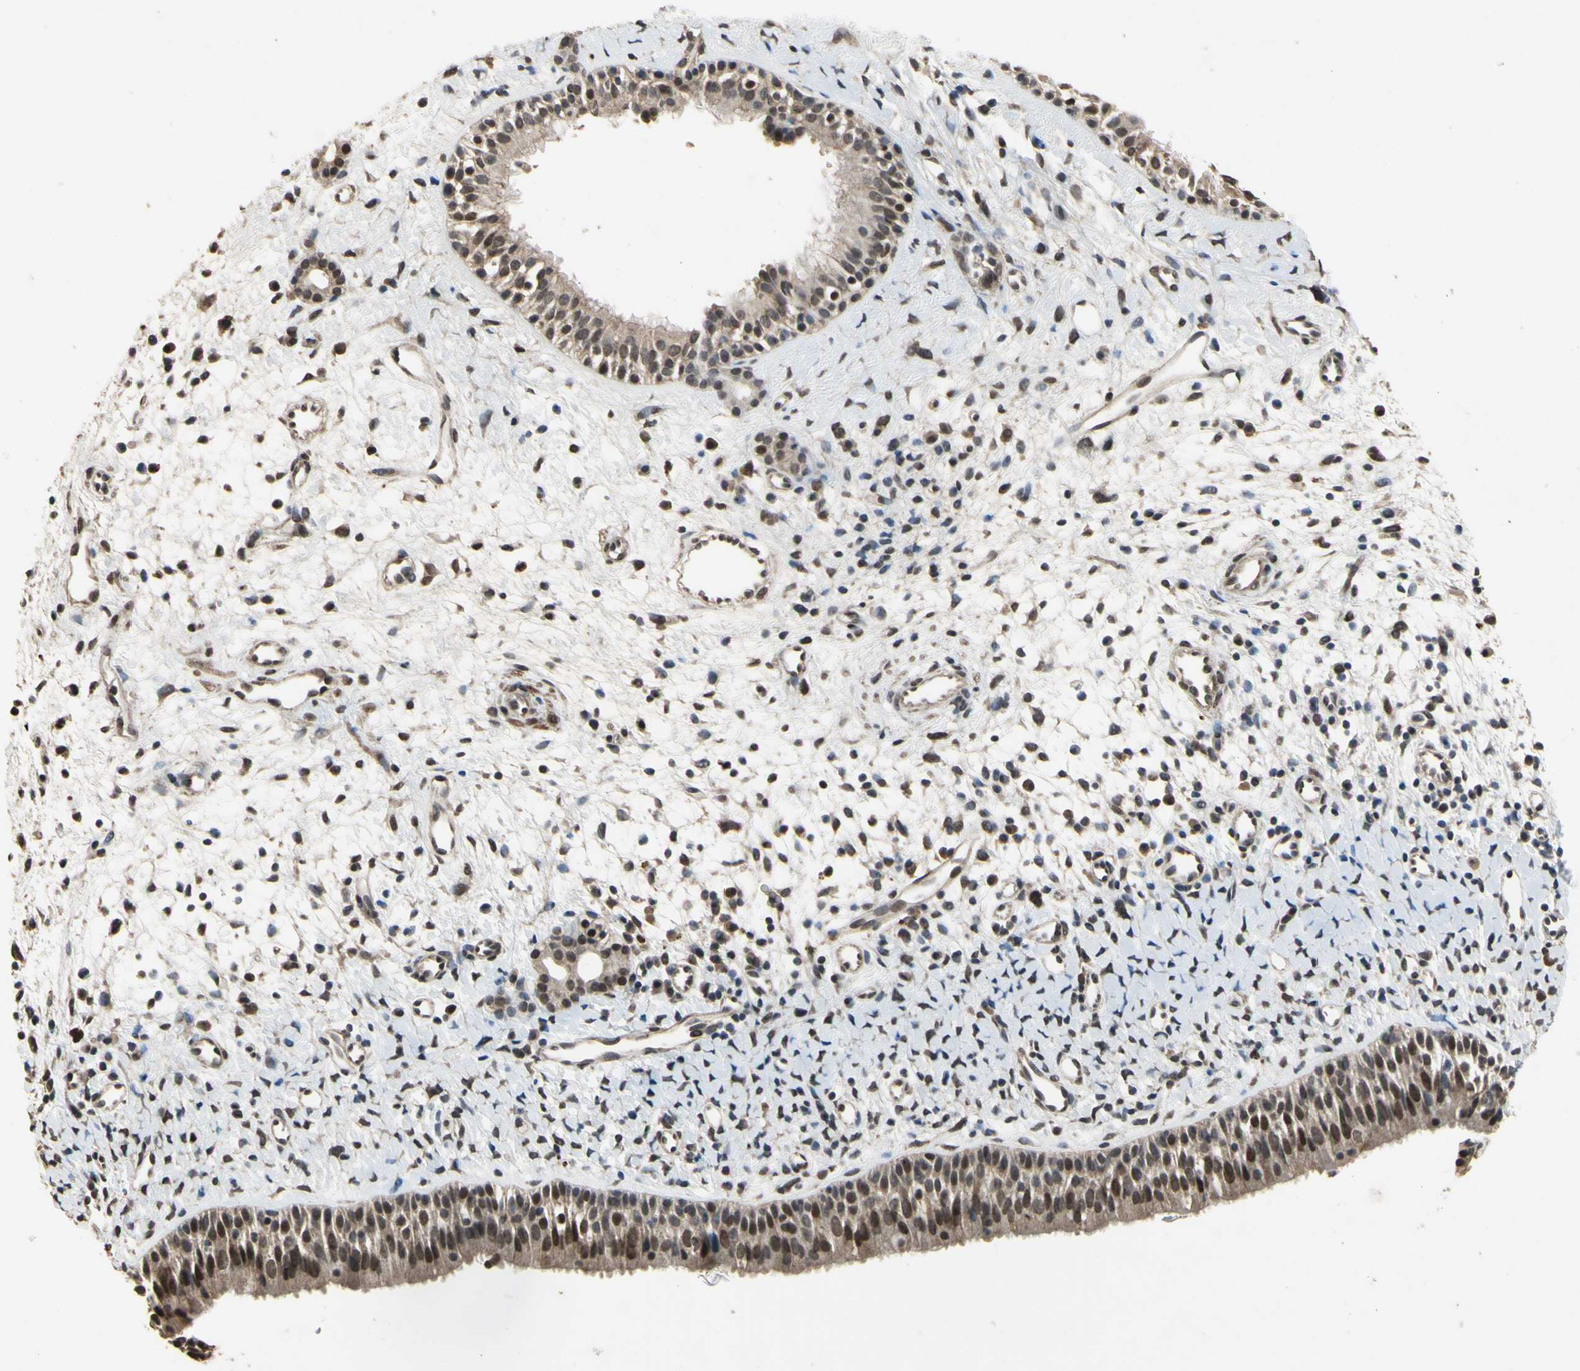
{"staining": {"intensity": "strong", "quantity": ">75%", "location": "nuclear"}, "tissue": "nasopharynx", "cell_type": "Respiratory epithelial cells", "image_type": "normal", "snomed": [{"axis": "morphology", "description": "Normal tissue, NOS"}, {"axis": "topography", "description": "Nasopharynx"}], "caption": "A brown stain labels strong nuclear positivity of a protein in respiratory epithelial cells of unremarkable nasopharynx.", "gene": "ZNF174", "patient": {"sex": "male", "age": 22}}